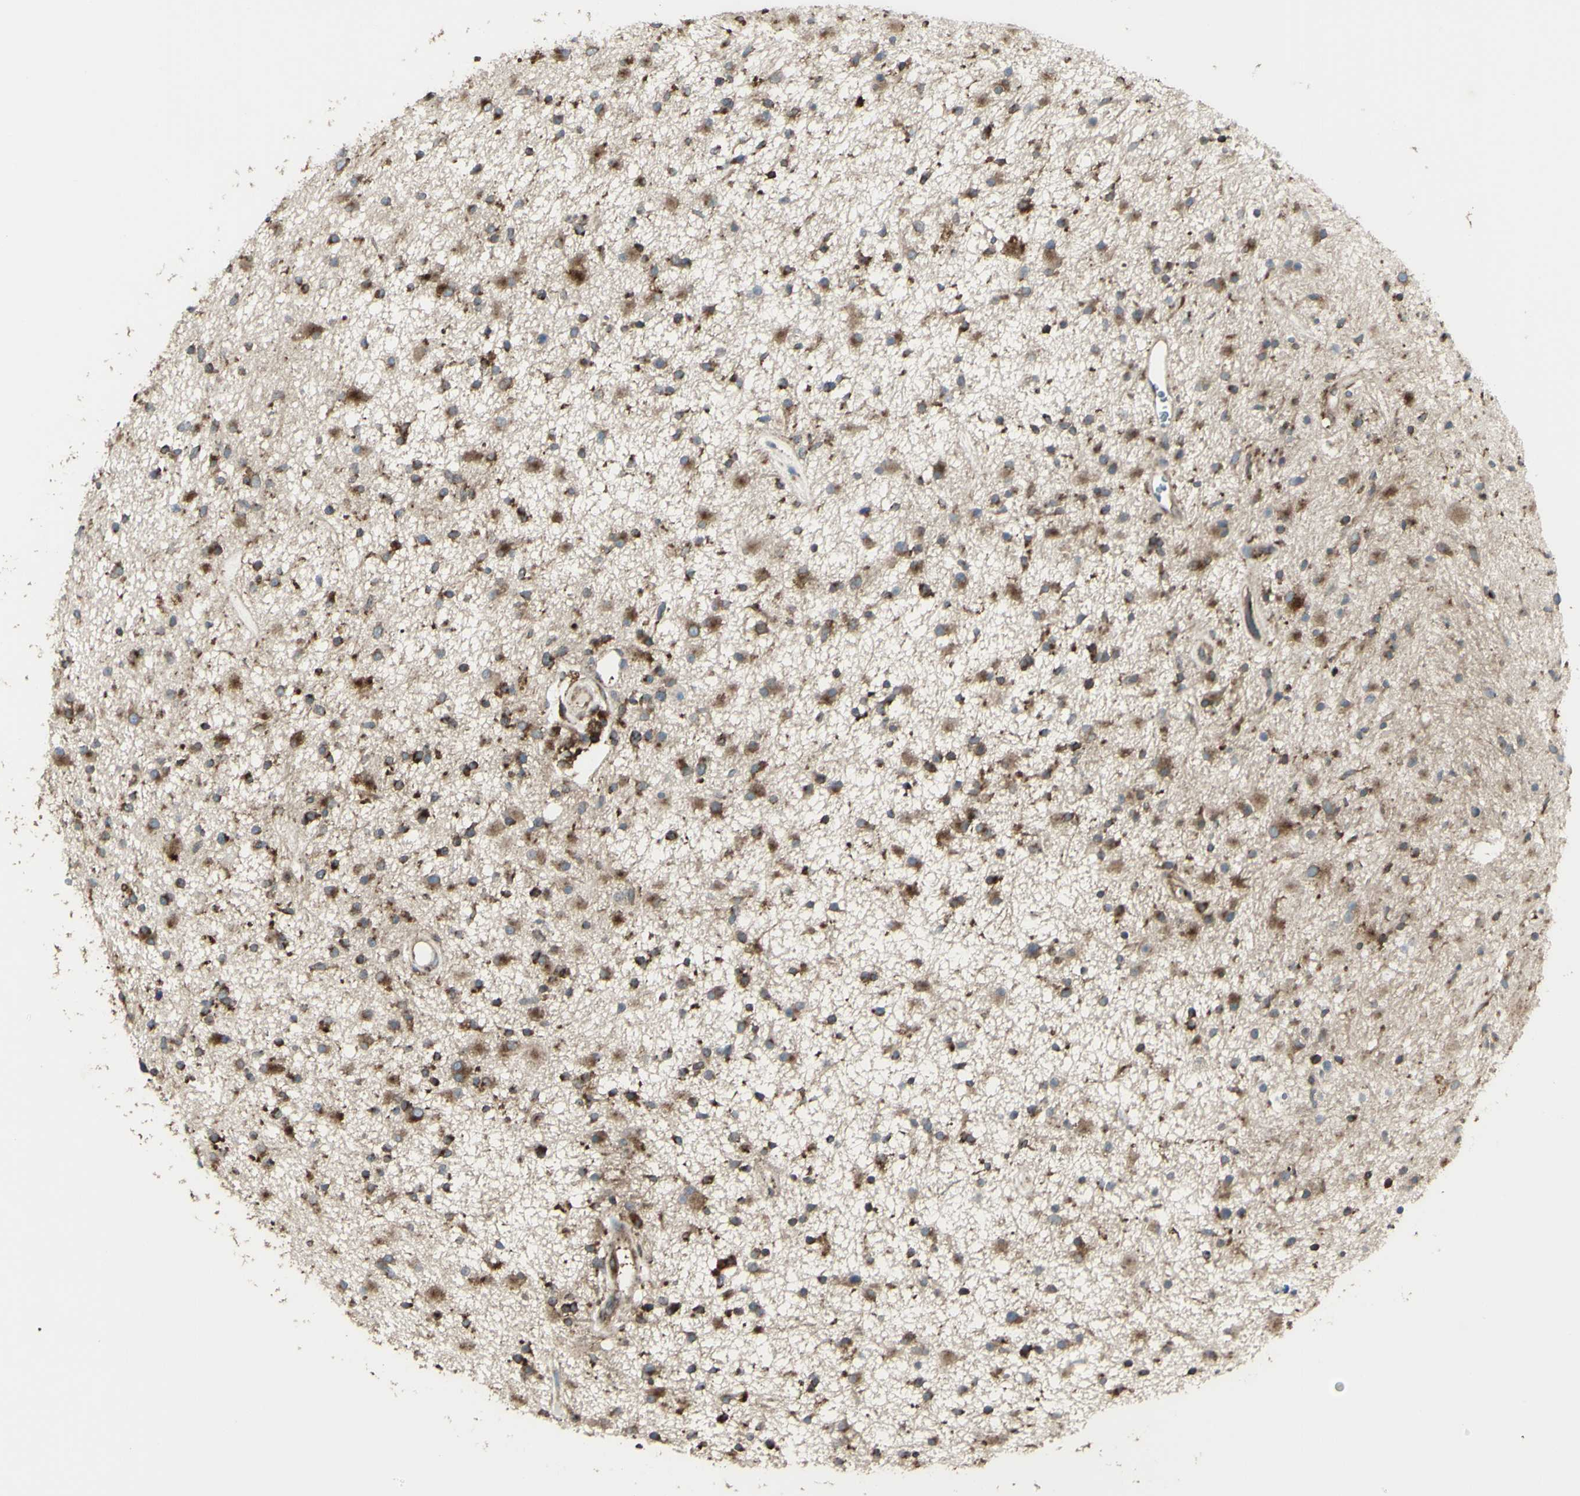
{"staining": {"intensity": "moderate", "quantity": ">75%", "location": "cytoplasmic/membranous"}, "tissue": "glioma", "cell_type": "Tumor cells", "image_type": "cancer", "snomed": [{"axis": "morphology", "description": "Glioma, malignant, High grade"}, {"axis": "topography", "description": "Brain"}], "caption": "Immunohistochemistry image of human malignant glioma (high-grade) stained for a protein (brown), which exhibits medium levels of moderate cytoplasmic/membranous positivity in about >75% of tumor cells.", "gene": "NAPA", "patient": {"sex": "male", "age": 33}}